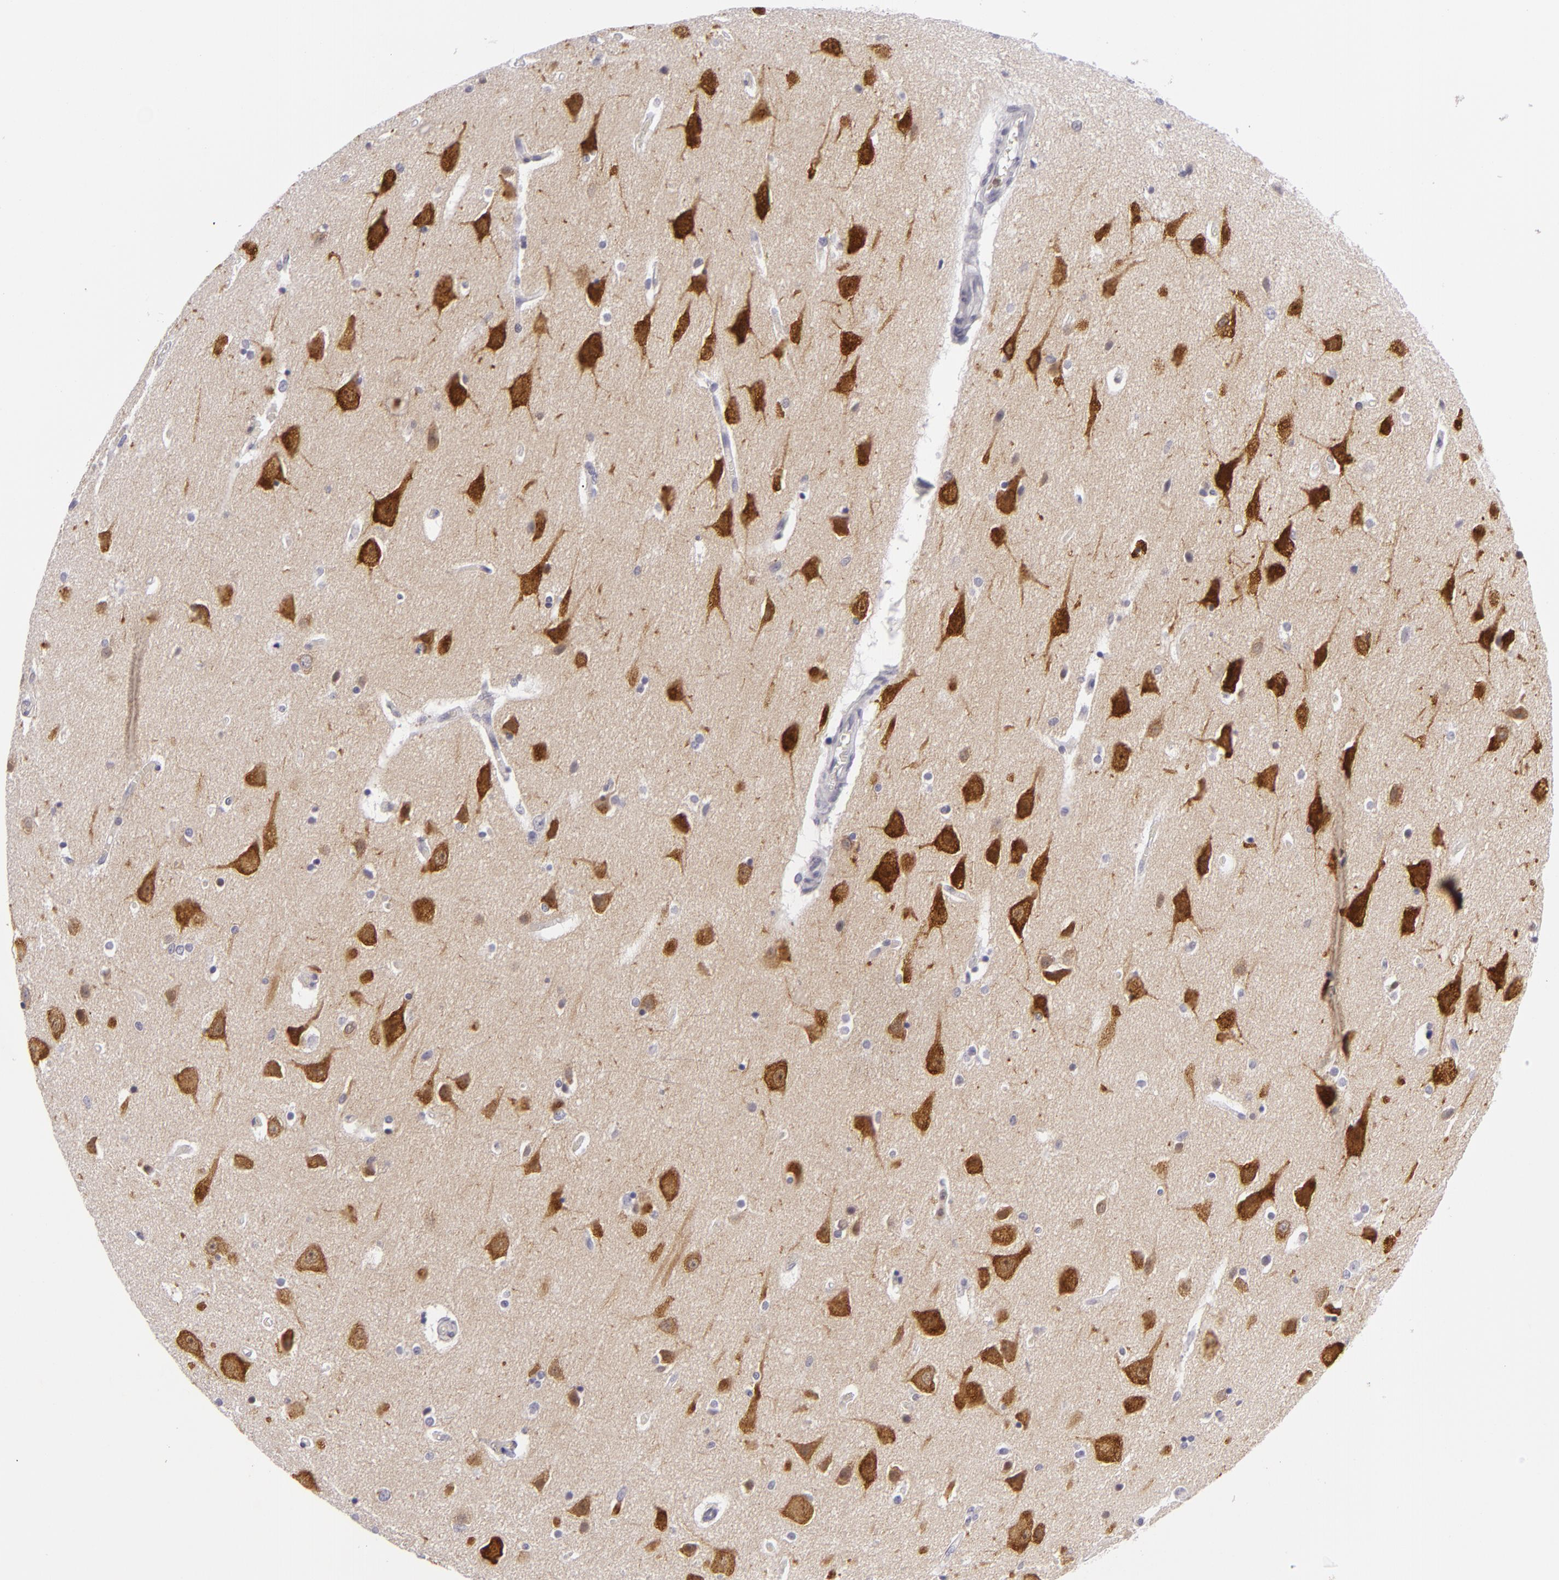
{"staining": {"intensity": "negative", "quantity": "none", "location": "none"}, "tissue": "caudate", "cell_type": "Glial cells", "image_type": "normal", "snomed": [{"axis": "morphology", "description": "Normal tissue, NOS"}, {"axis": "topography", "description": "Lateral ventricle wall"}], "caption": "Immunohistochemical staining of unremarkable human caudate shows no significant positivity in glial cells.", "gene": "KCNAB2", "patient": {"sex": "female", "age": 54}}